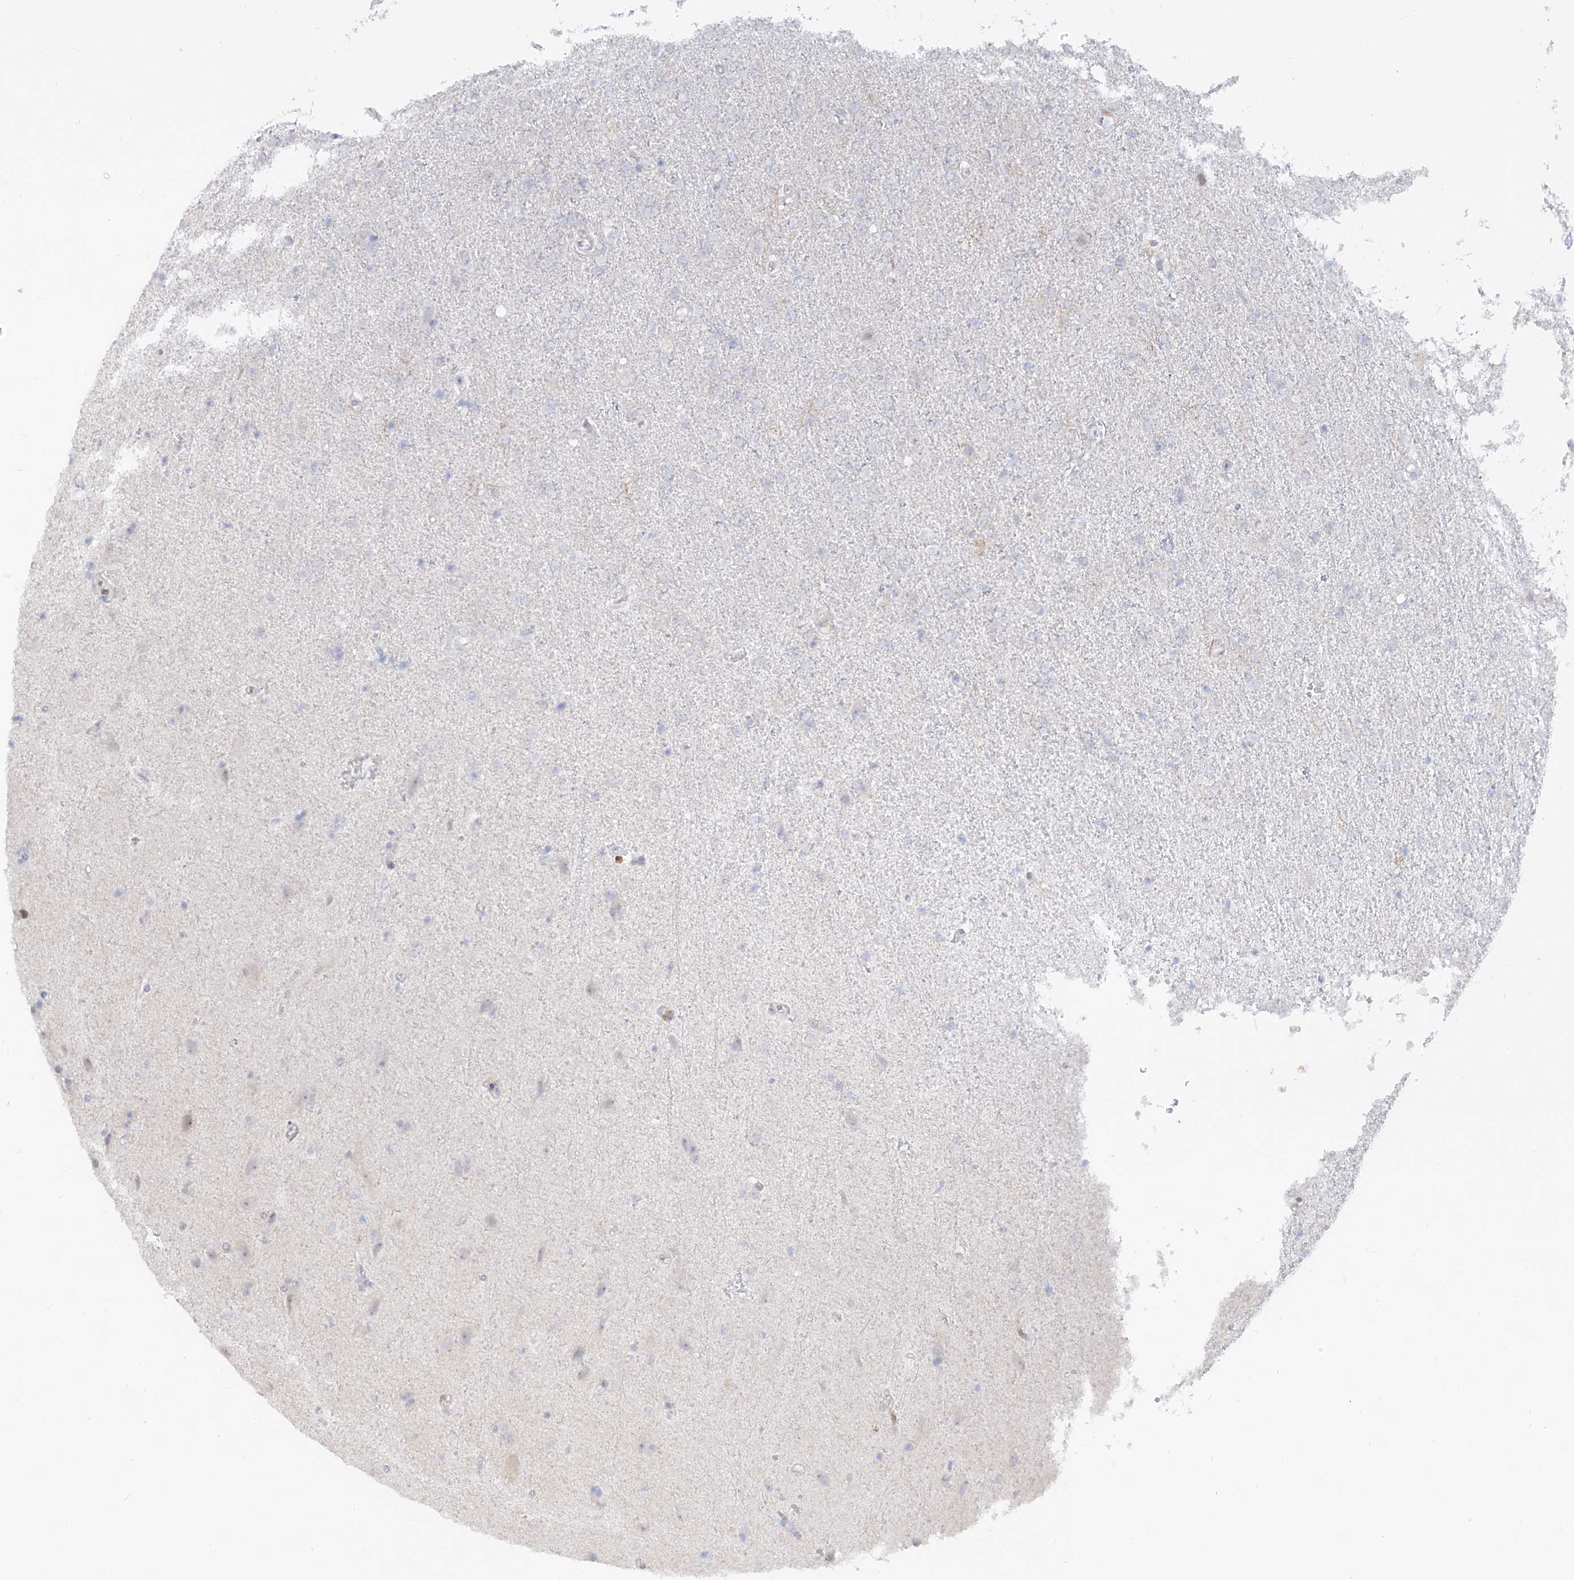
{"staining": {"intensity": "negative", "quantity": "none", "location": "none"}, "tissue": "glioma", "cell_type": "Tumor cells", "image_type": "cancer", "snomed": [{"axis": "morphology", "description": "Glioma, malignant, High grade"}, {"axis": "topography", "description": "Brain"}], "caption": "Tumor cells are negative for protein expression in human glioma. (Stains: DAB (3,3'-diaminobenzidine) immunohistochemistry with hematoxylin counter stain, Microscopy: brightfield microscopy at high magnification).", "gene": "ZNF180", "patient": {"sex": "male", "age": 72}}